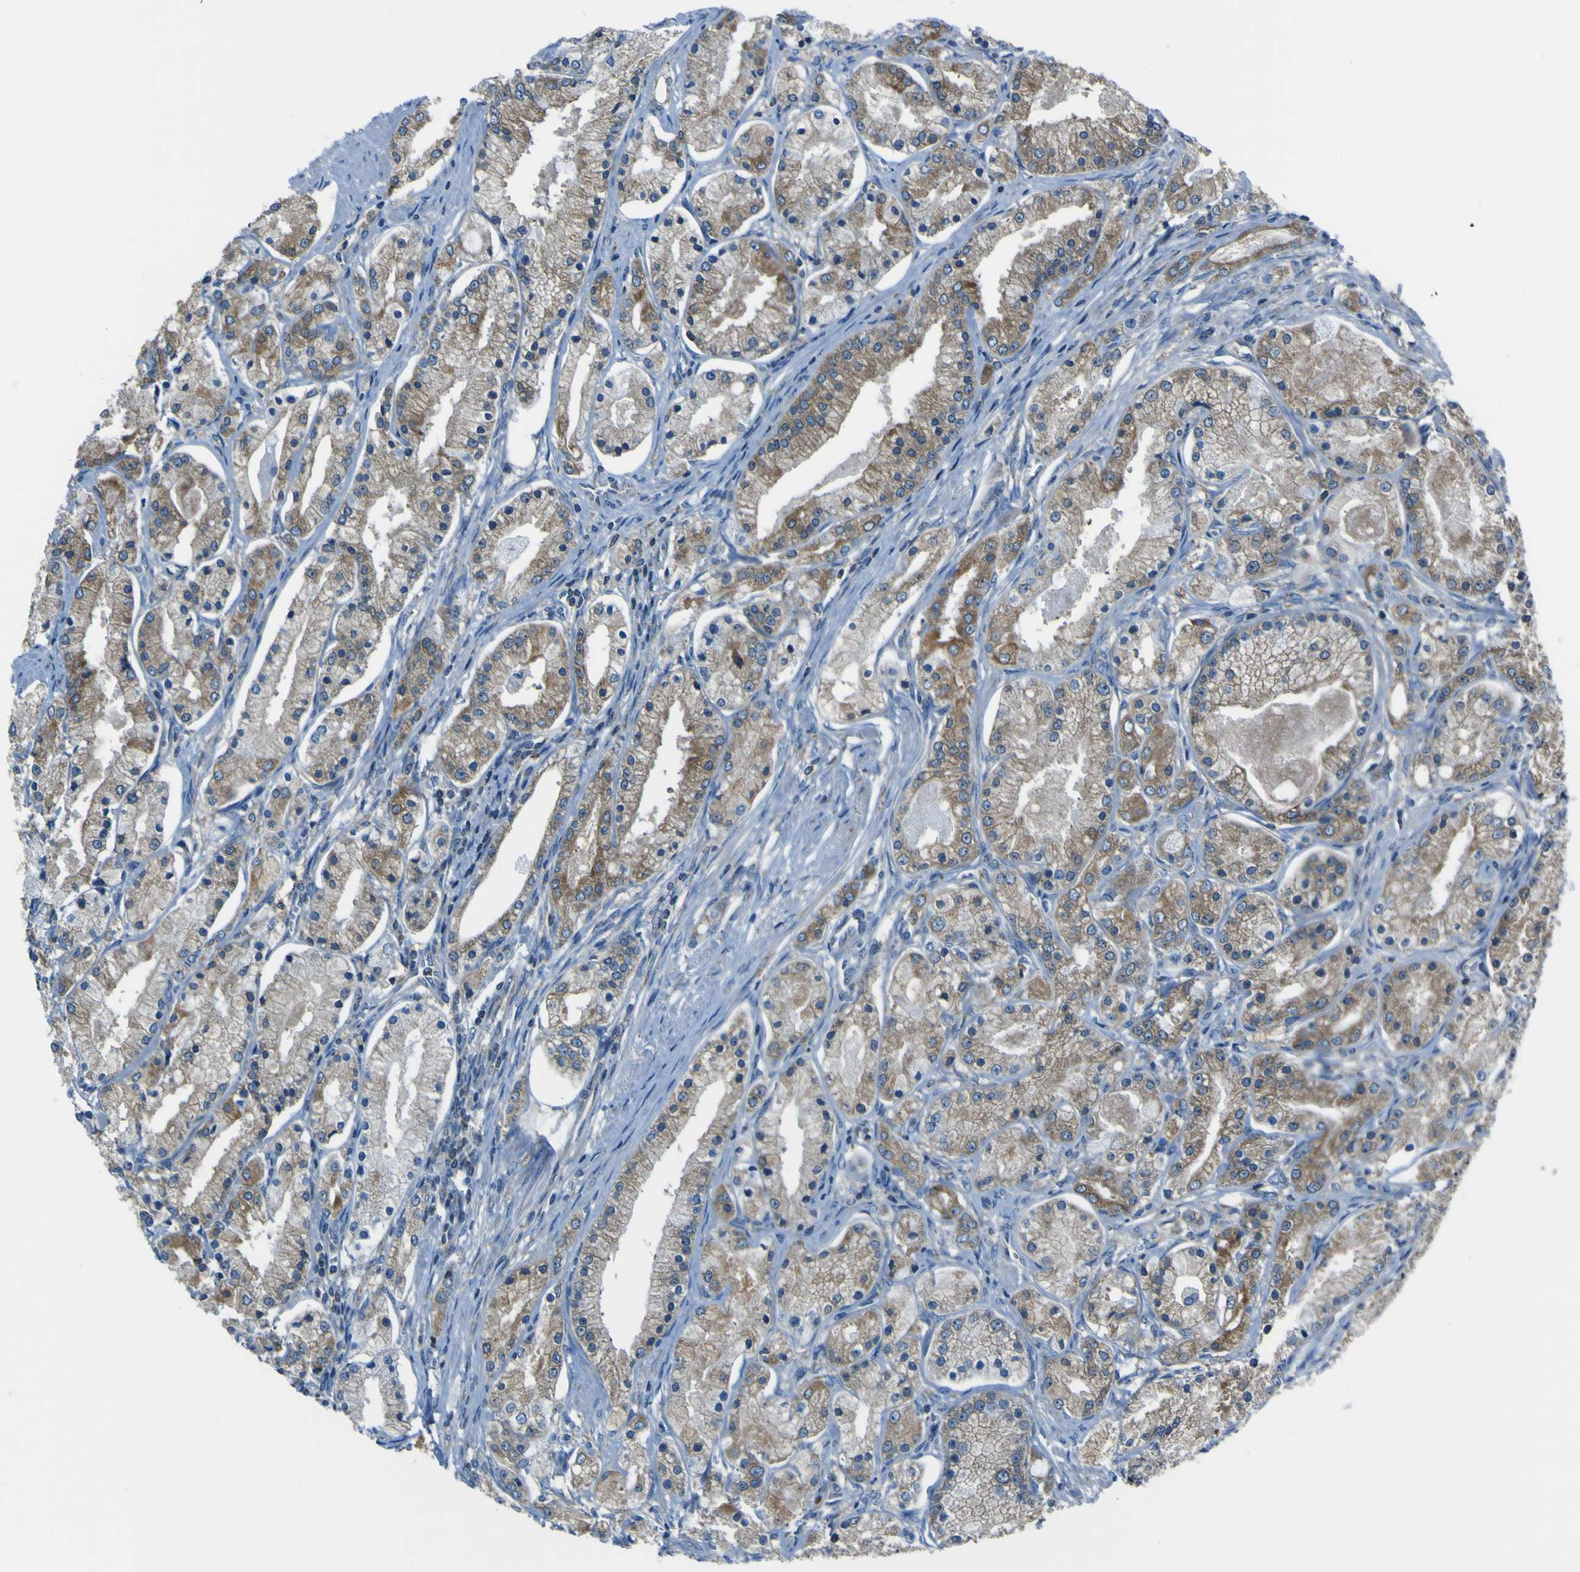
{"staining": {"intensity": "moderate", "quantity": ">75%", "location": "cytoplasmic/membranous"}, "tissue": "prostate cancer", "cell_type": "Tumor cells", "image_type": "cancer", "snomed": [{"axis": "morphology", "description": "Adenocarcinoma, High grade"}, {"axis": "topography", "description": "Prostate"}], "caption": "Moderate cytoplasmic/membranous expression is appreciated in approximately >75% of tumor cells in prostate cancer (adenocarcinoma (high-grade)). (Brightfield microscopy of DAB IHC at high magnification).", "gene": "STIM1", "patient": {"sex": "male", "age": 66}}